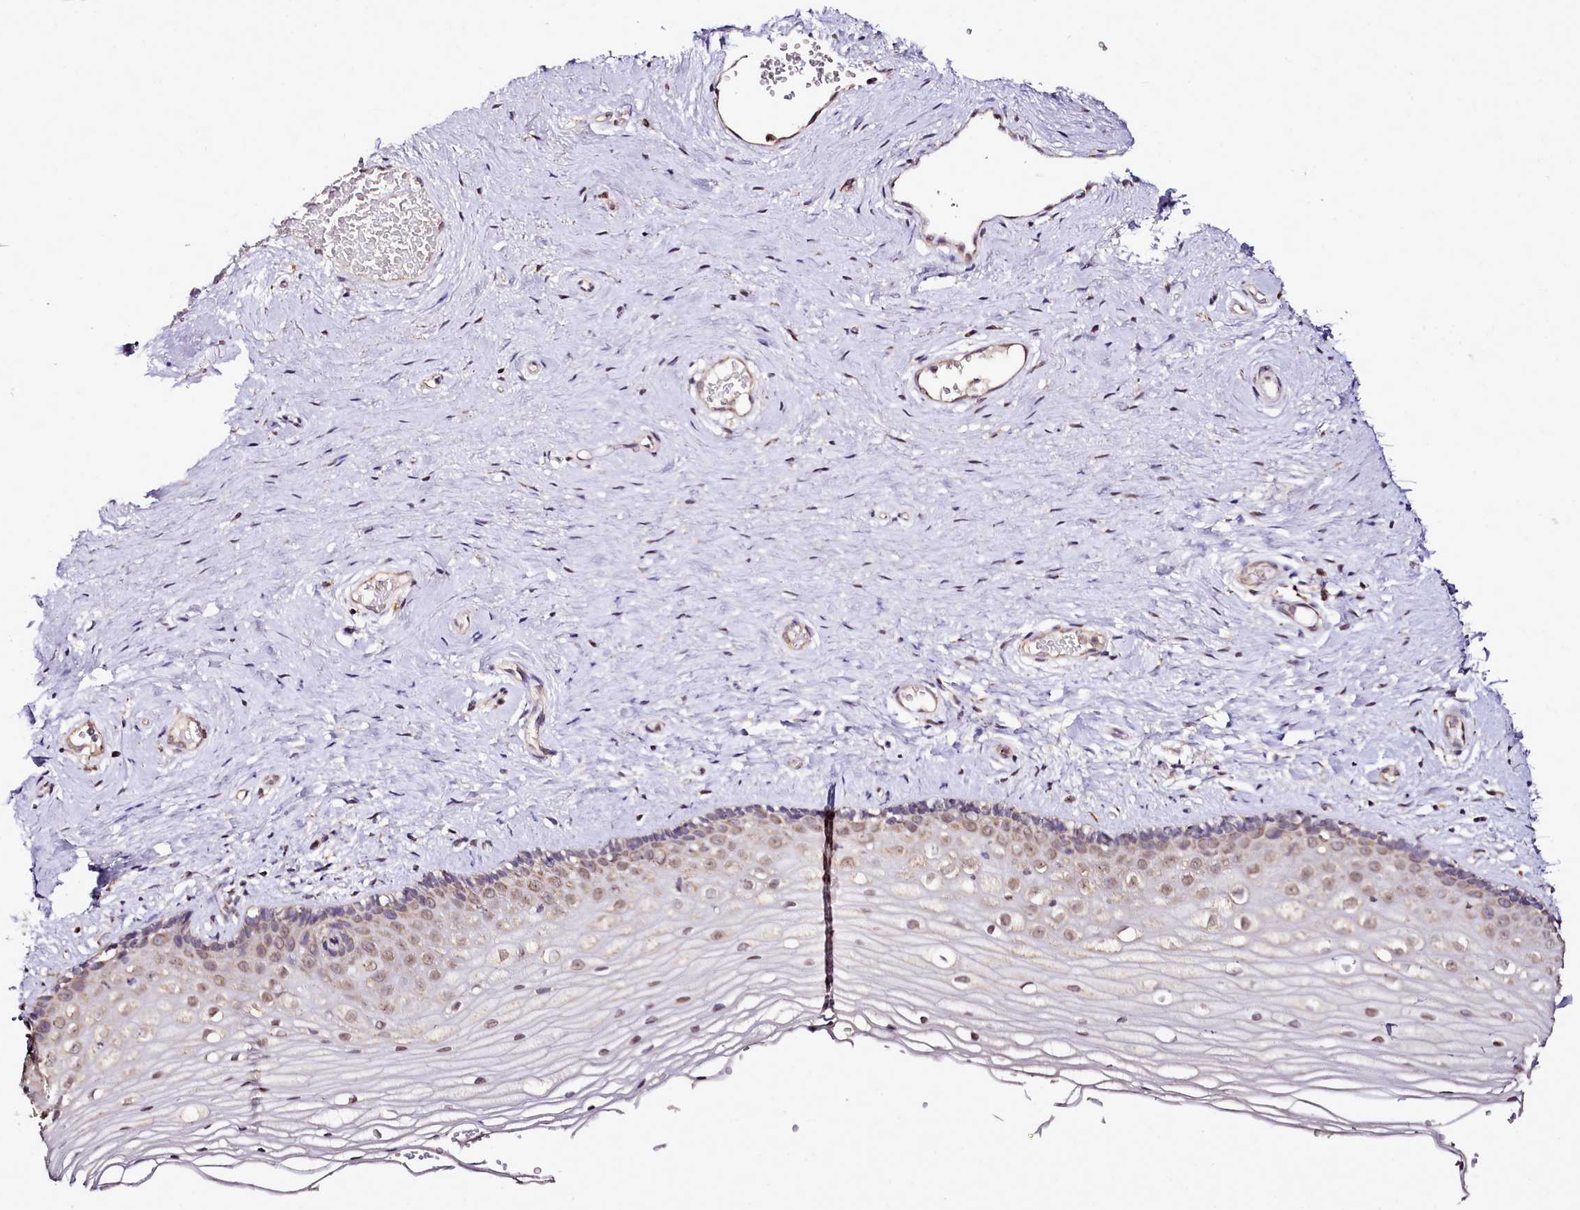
{"staining": {"intensity": "weak", "quantity": "25%-75%", "location": "nuclear"}, "tissue": "vagina", "cell_type": "Squamous epithelial cells", "image_type": "normal", "snomed": [{"axis": "morphology", "description": "Normal tissue, NOS"}, {"axis": "topography", "description": "Vagina"}], "caption": "Vagina stained with DAB (3,3'-diaminobenzidine) immunohistochemistry displays low levels of weak nuclear staining in approximately 25%-75% of squamous epithelial cells. The protein of interest is shown in brown color, while the nuclei are stained blue.", "gene": "EDIL3", "patient": {"sex": "female", "age": 46}}